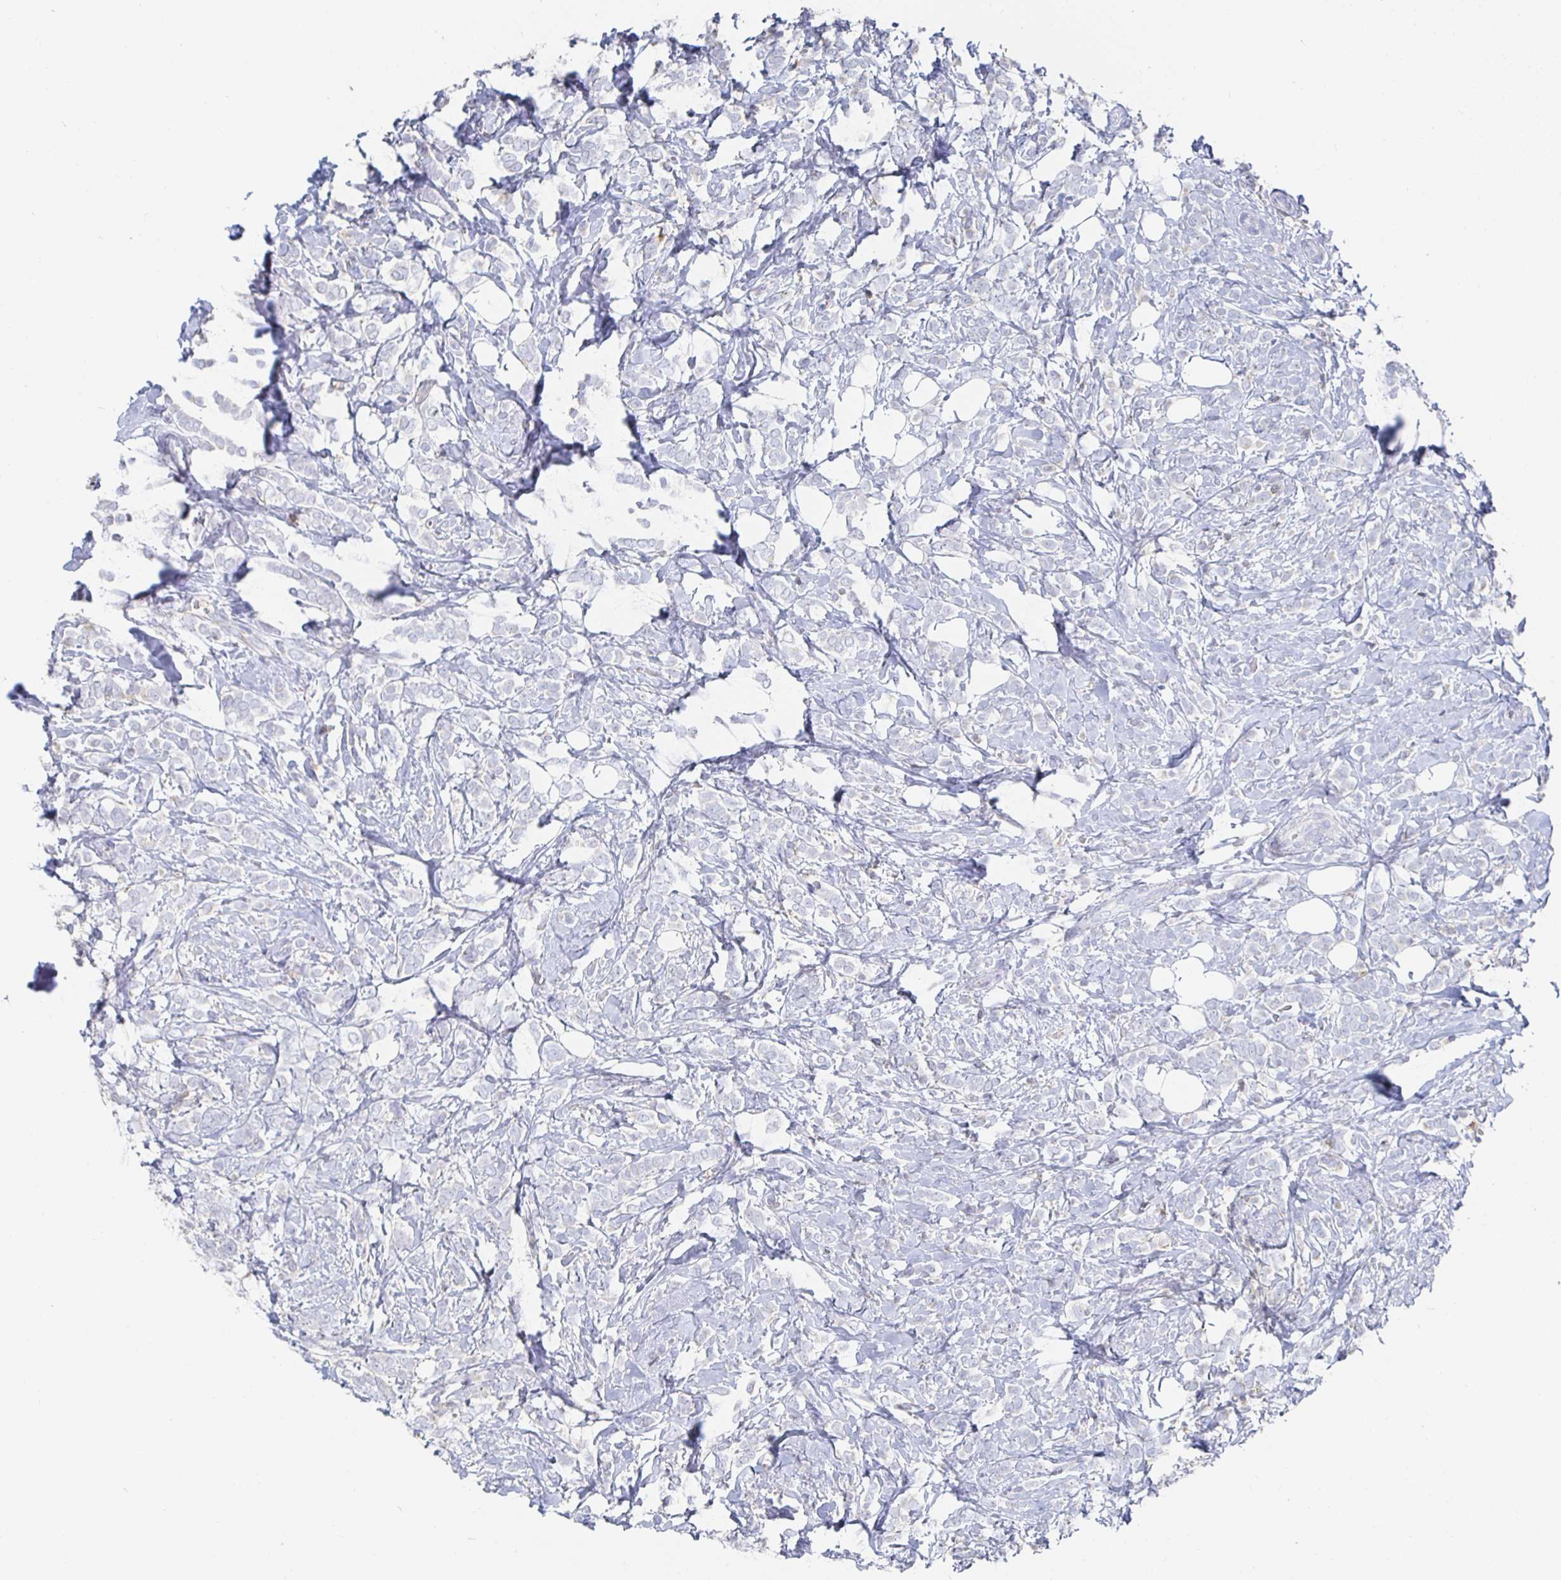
{"staining": {"intensity": "weak", "quantity": "<25%", "location": "cytoplasmic/membranous"}, "tissue": "breast cancer", "cell_type": "Tumor cells", "image_type": "cancer", "snomed": [{"axis": "morphology", "description": "Lobular carcinoma"}, {"axis": "topography", "description": "Breast"}], "caption": "This micrograph is of breast cancer (lobular carcinoma) stained with immunohistochemistry to label a protein in brown with the nuclei are counter-stained blue. There is no expression in tumor cells.", "gene": "PIK3CD", "patient": {"sex": "female", "age": 49}}